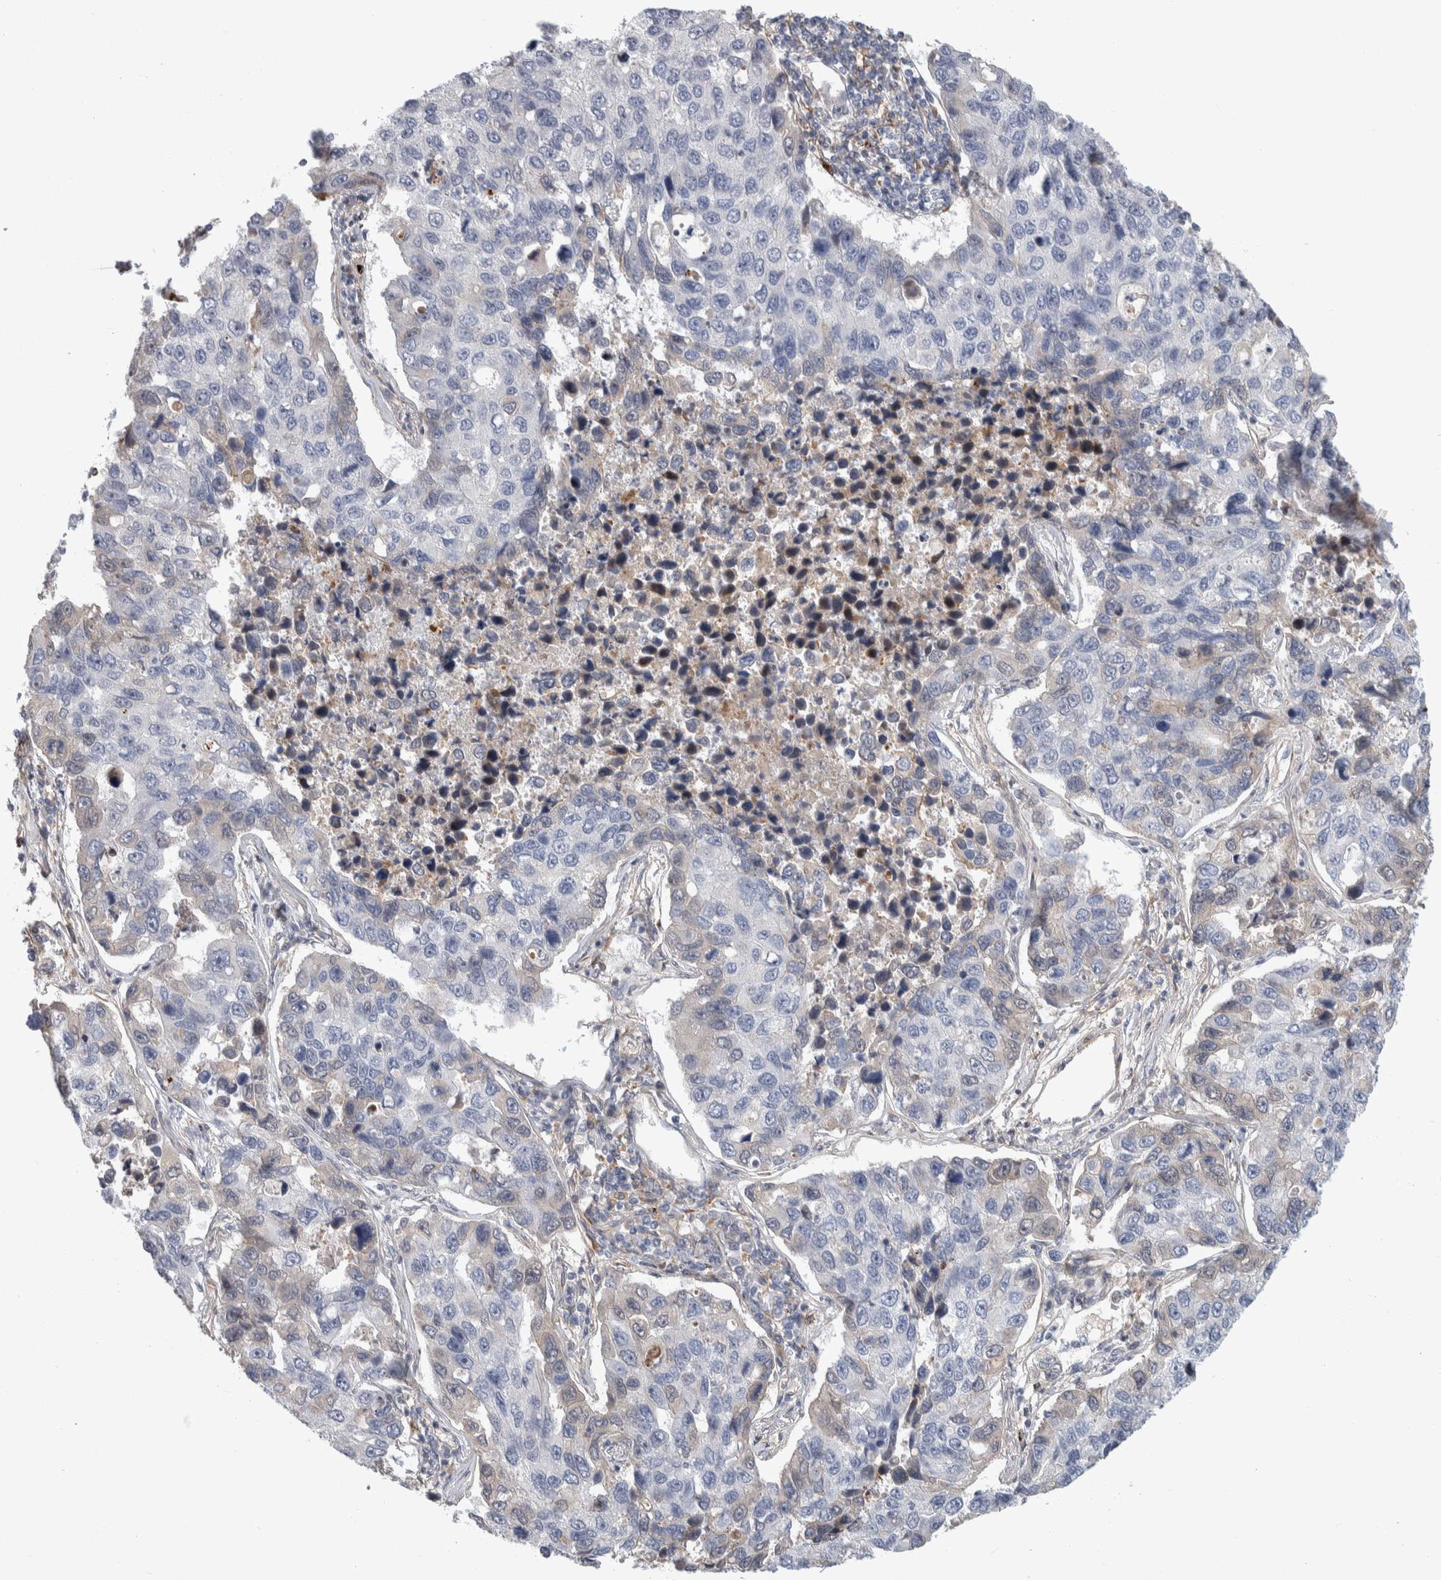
{"staining": {"intensity": "negative", "quantity": "none", "location": "none"}, "tissue": "lung cancer", "cell_type": "Tumor cells", "image_type": "cancer", "snomed": [{"axis": "morphology", "description": "Adenocarcinoma, NOS"}, {"axis": "topography", "description": "Lung"}], "caption": "Micrograph shows no significant protein staining in tumor cells of adenocarcinoma (lung).", "gene": "PSMG3", "patient": {"sex": "male", "age": 64}}